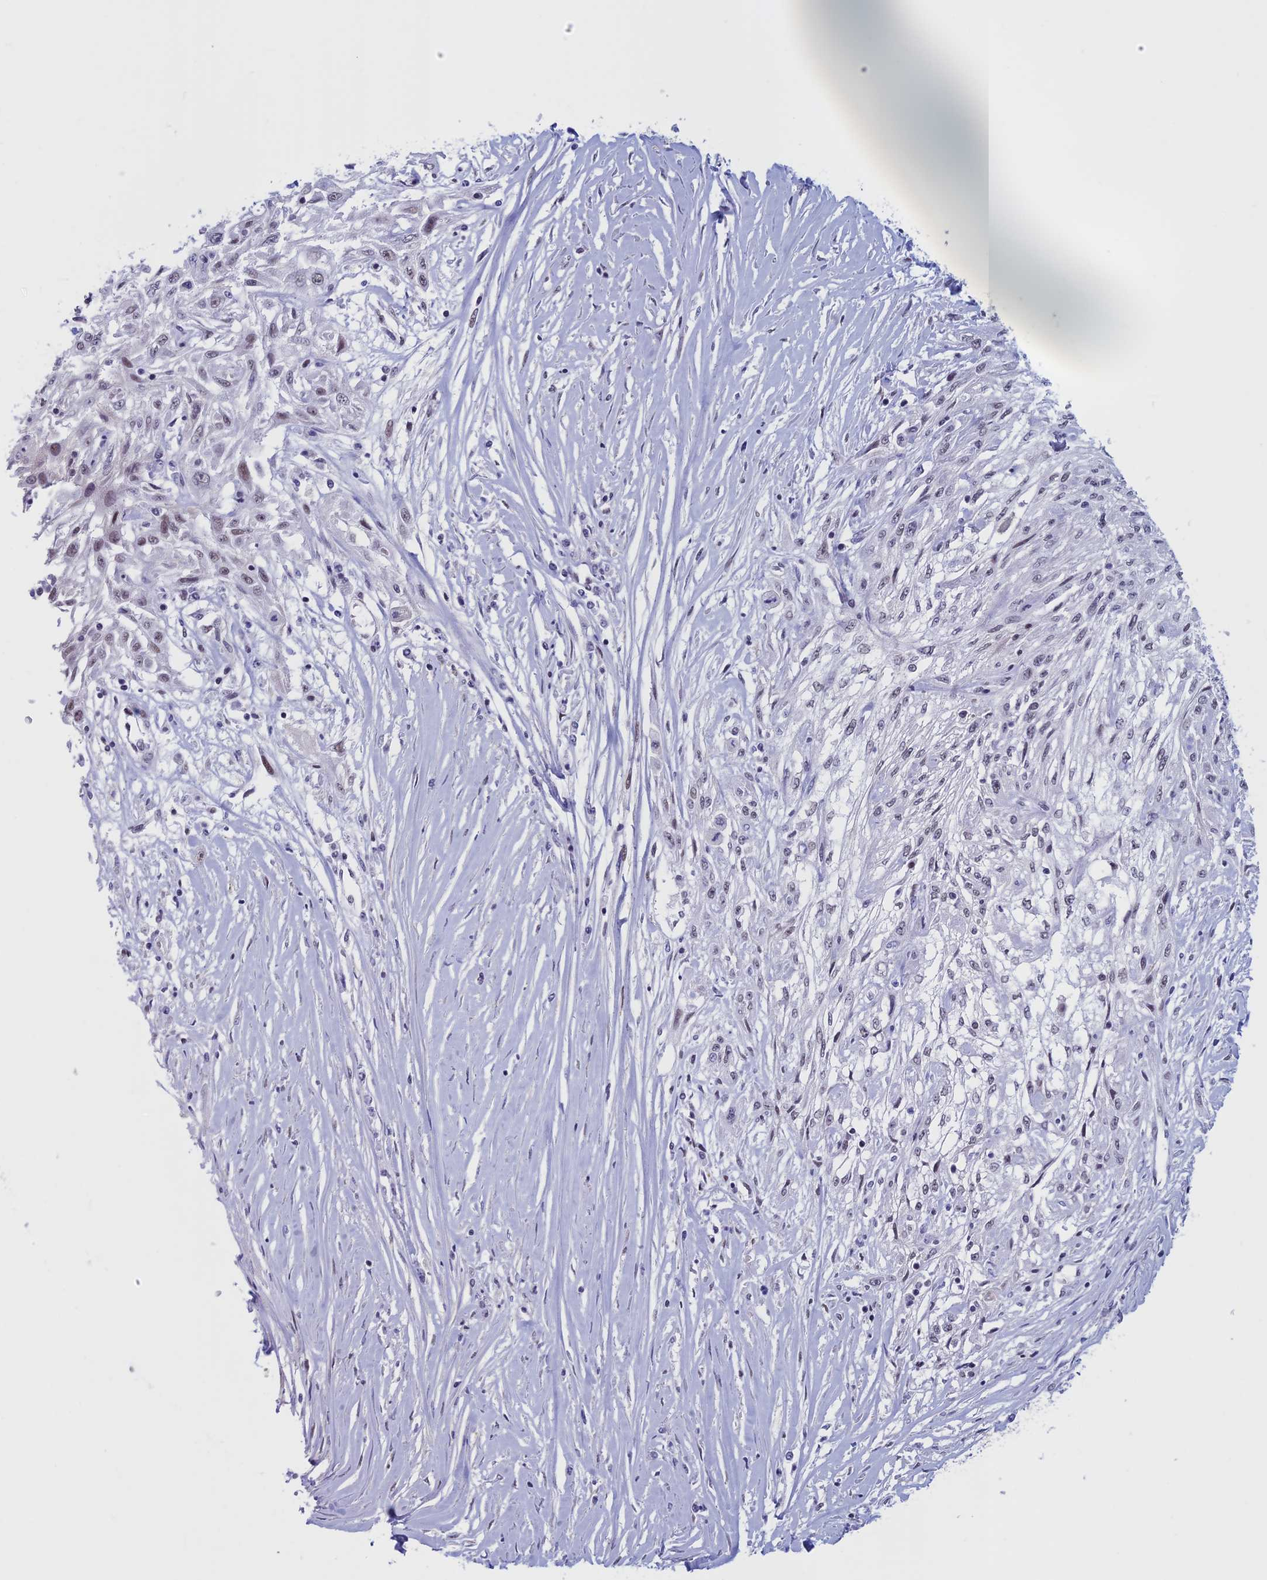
{"staining": {"intensity": "negative", "quantity": "none", "location": "none"}, "tissue": "skin cancer", "cell_type": "Tumor cells", "image_type": "cancer", "snomed": [{"axis": "morphology", "description": "Squamous cell carcinoma, NOS"}, {"axis": "morphology", "description": "Squamous cell carcinoma, metastatic, NOS"}, {"axis": "topography", "description": "Skin"}, {"axis": "topography", "description": "Lymph node"}], "caption": "An immunohistochemistry histopathology image of skin cancer is shown. There is no staining in tumor cells of skin cancer.", "gene": "ASH2L", "patient": {"sex": "male", "age": 75}}